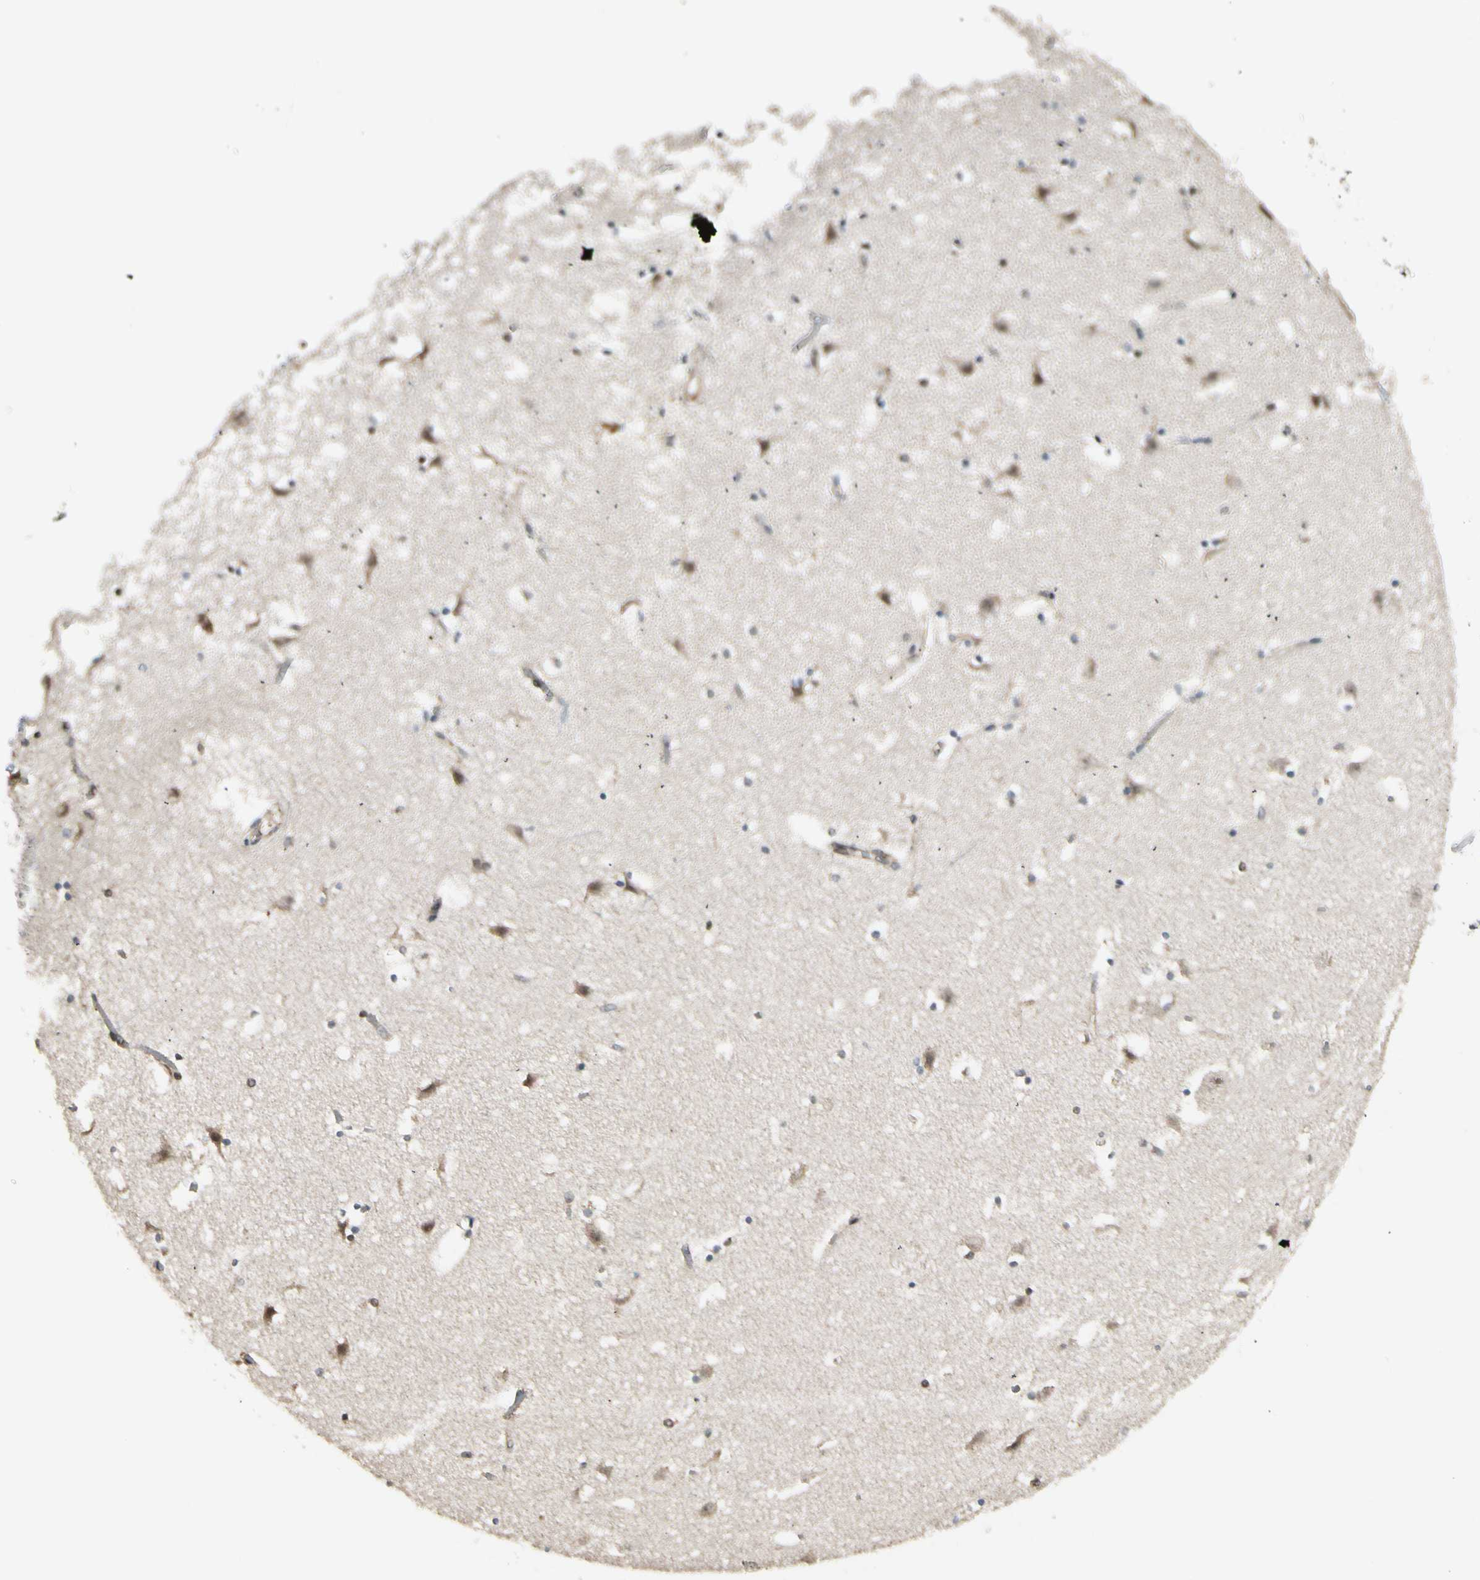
{"staining": {"intensity": "moderate", "quantity": "25%-75%", "location": "cytoplasmic/membranous,nuclear"}, "tissue": "caudate", "cell_type": "Glial cells", "image_type": "normal", "snomed": [{"axis": "morphology", "description": "Normal tissue, NOS"}, {"axis": "topography", "description": "Lateral ventricle wall"}], "caption": "Immunohistochemical staining of normal human caudate shows 25%-75% levels of moderate cytoplasmic/membranous,nuclear protein expression in approximately 25%-75% of glial cells.", "gene": "SVBP", "patient": {"sex": "male", "age": 45}}